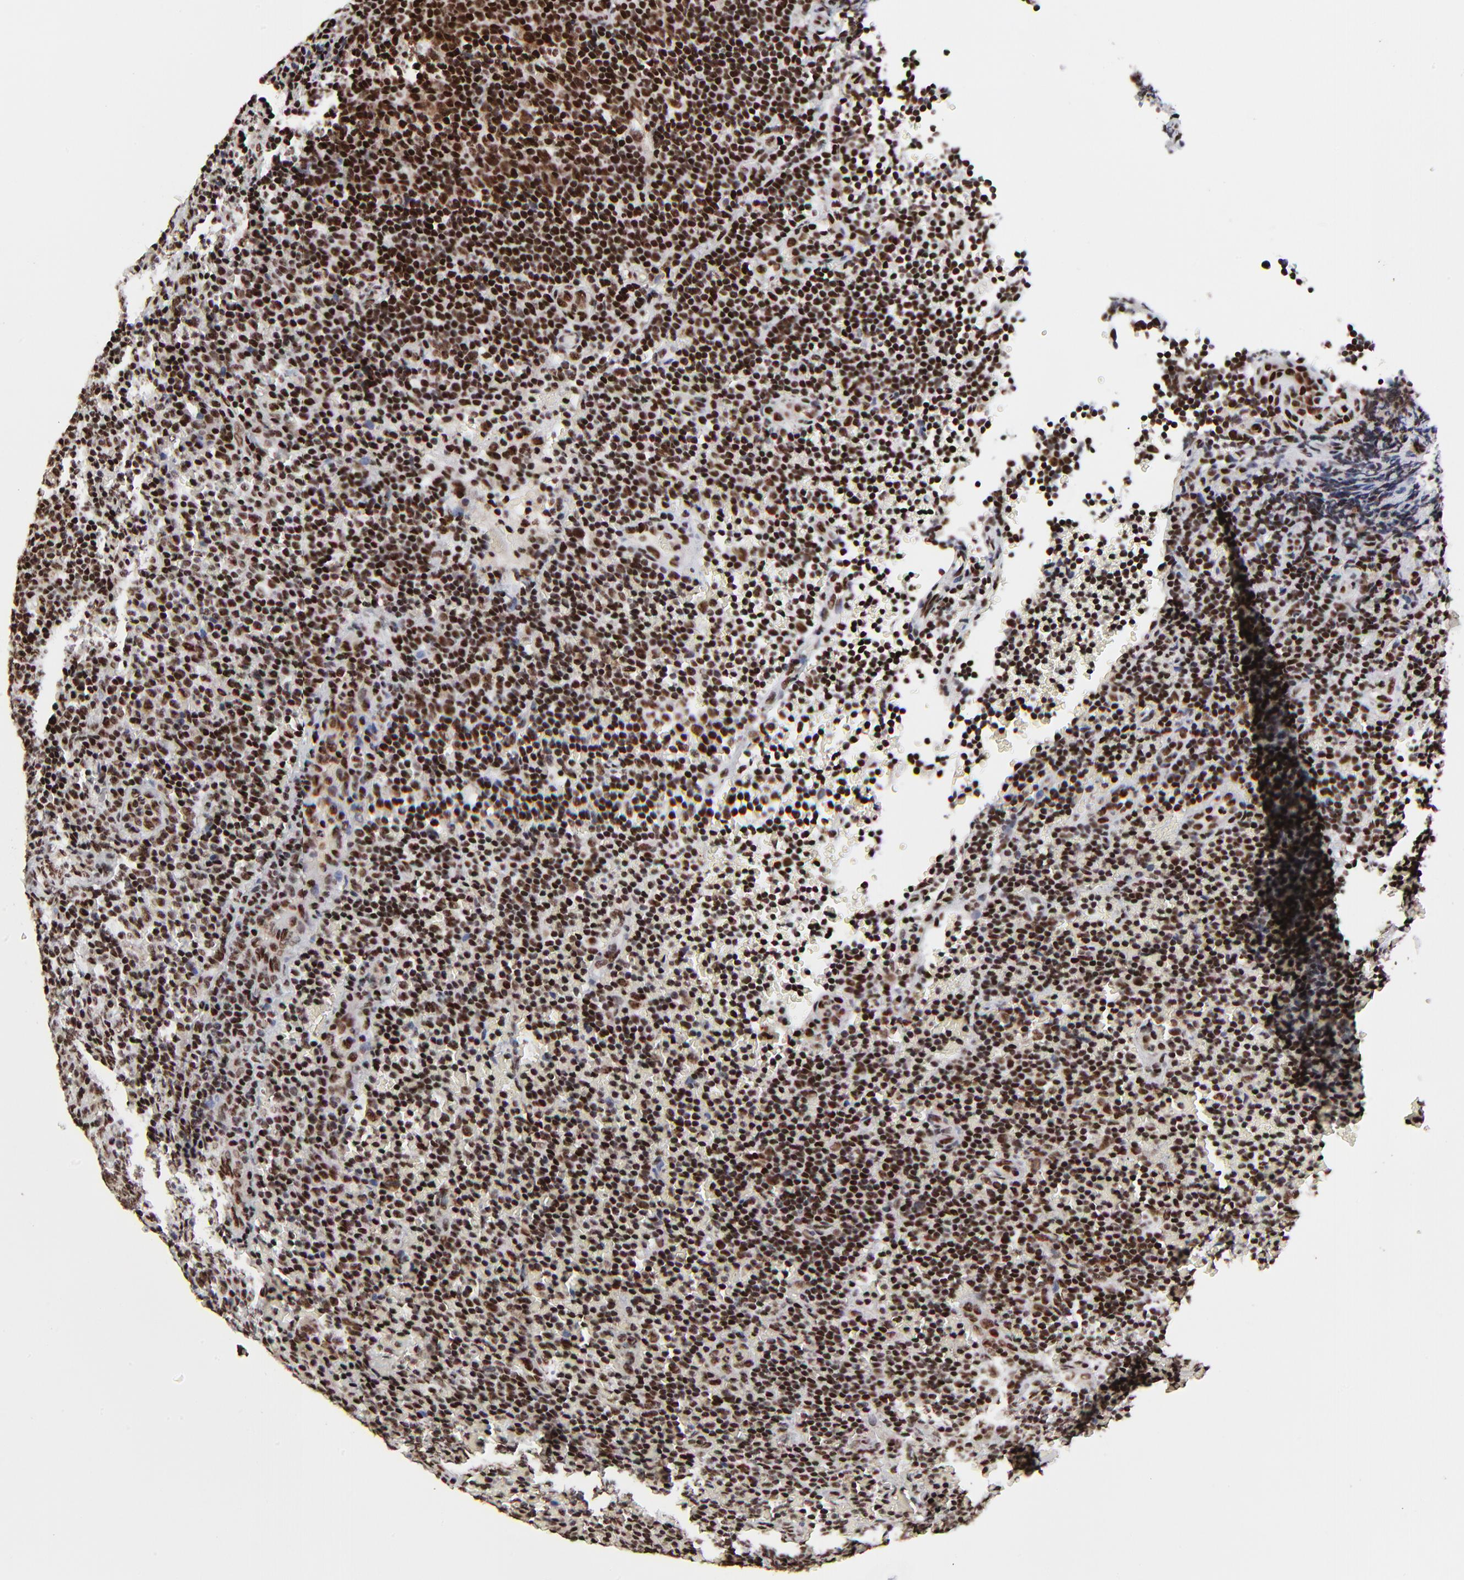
{"staining": {"intensity": "moderate", "quantity": ">75%", "location": "nuclear"}, "tissue": "lymphoma", "cell_type": "Tumor cells", "image_type": "cancer", "snomed": [{"axis": "morphology", "description": "Malignant lymphoma, non-Hodgkin's type, Low grade"}, {"axis": "topography", "description": "Lymph node"}], "caption": "Immunohistochemical staining of human low-grade malignant lymphoma, non-Hodgkin's type displays moderate nuclear protein expression in about >75% of tumor cells. The protein is shown in brown color, while the nuclei are stained blue.", "gene": "RBM22", "patient": {"sex": "male", "age": 74}}